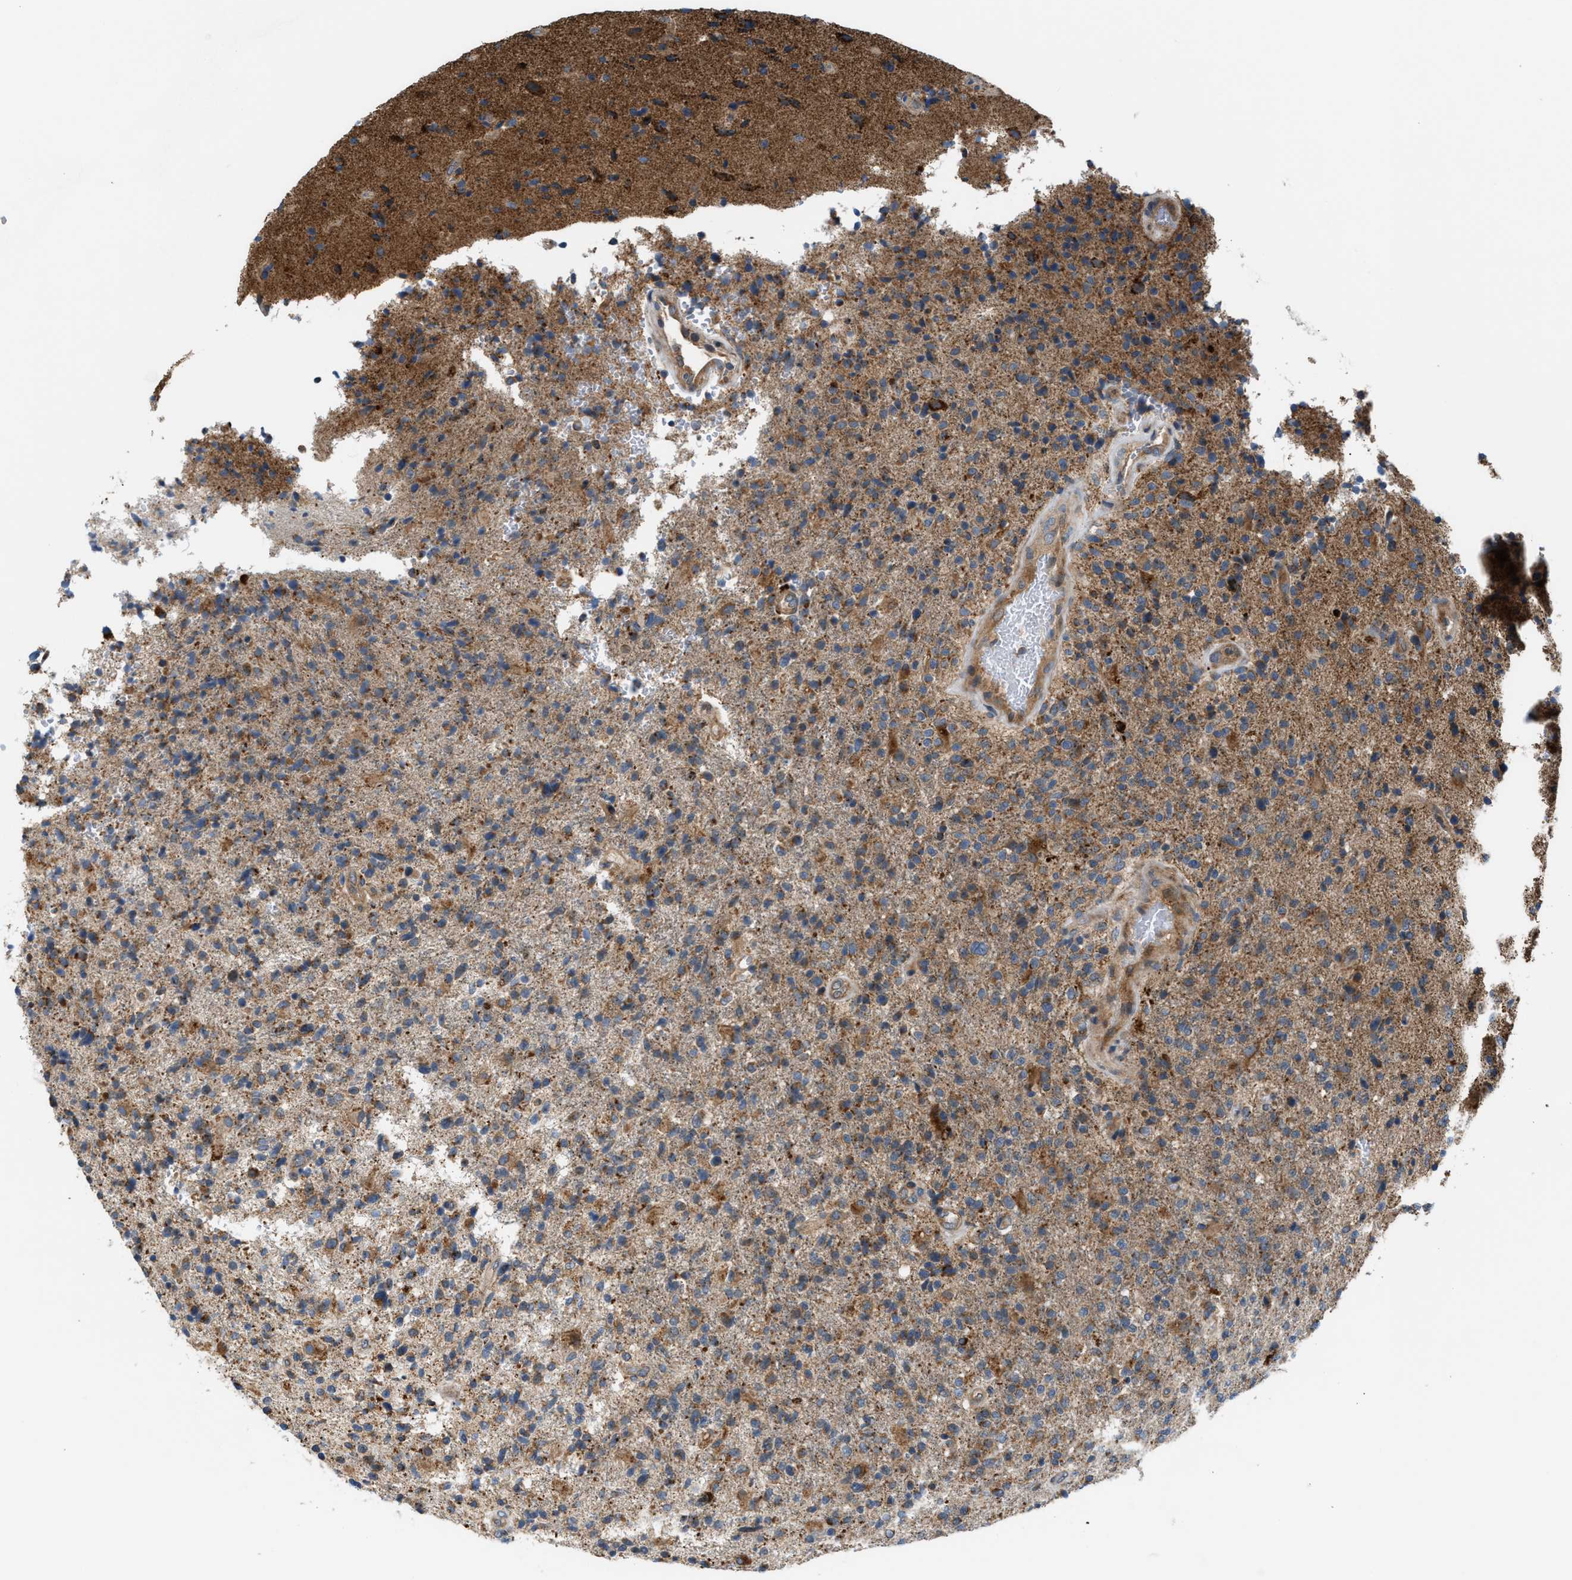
{"staining": {"intensity": "moderate", "quantity": ">75%", "location": "cytoplasmic/membranous"}, "tissue": "glioma", "cell_type": "Tumor cells", "image_type": "cancer", "snomed": [{"axis": "morphology", "description": "Glioma, malignant, High grade"}, {"axis": "topography", "description": "Brain"}], "caption": "The micrograph exhibits staining of glioma, revealing moderate cytoplasmic/membranous protein staining (brown color) within tumor cells.", "gene": "PDCL", "patient": {"sex": "male", "age": 72}}